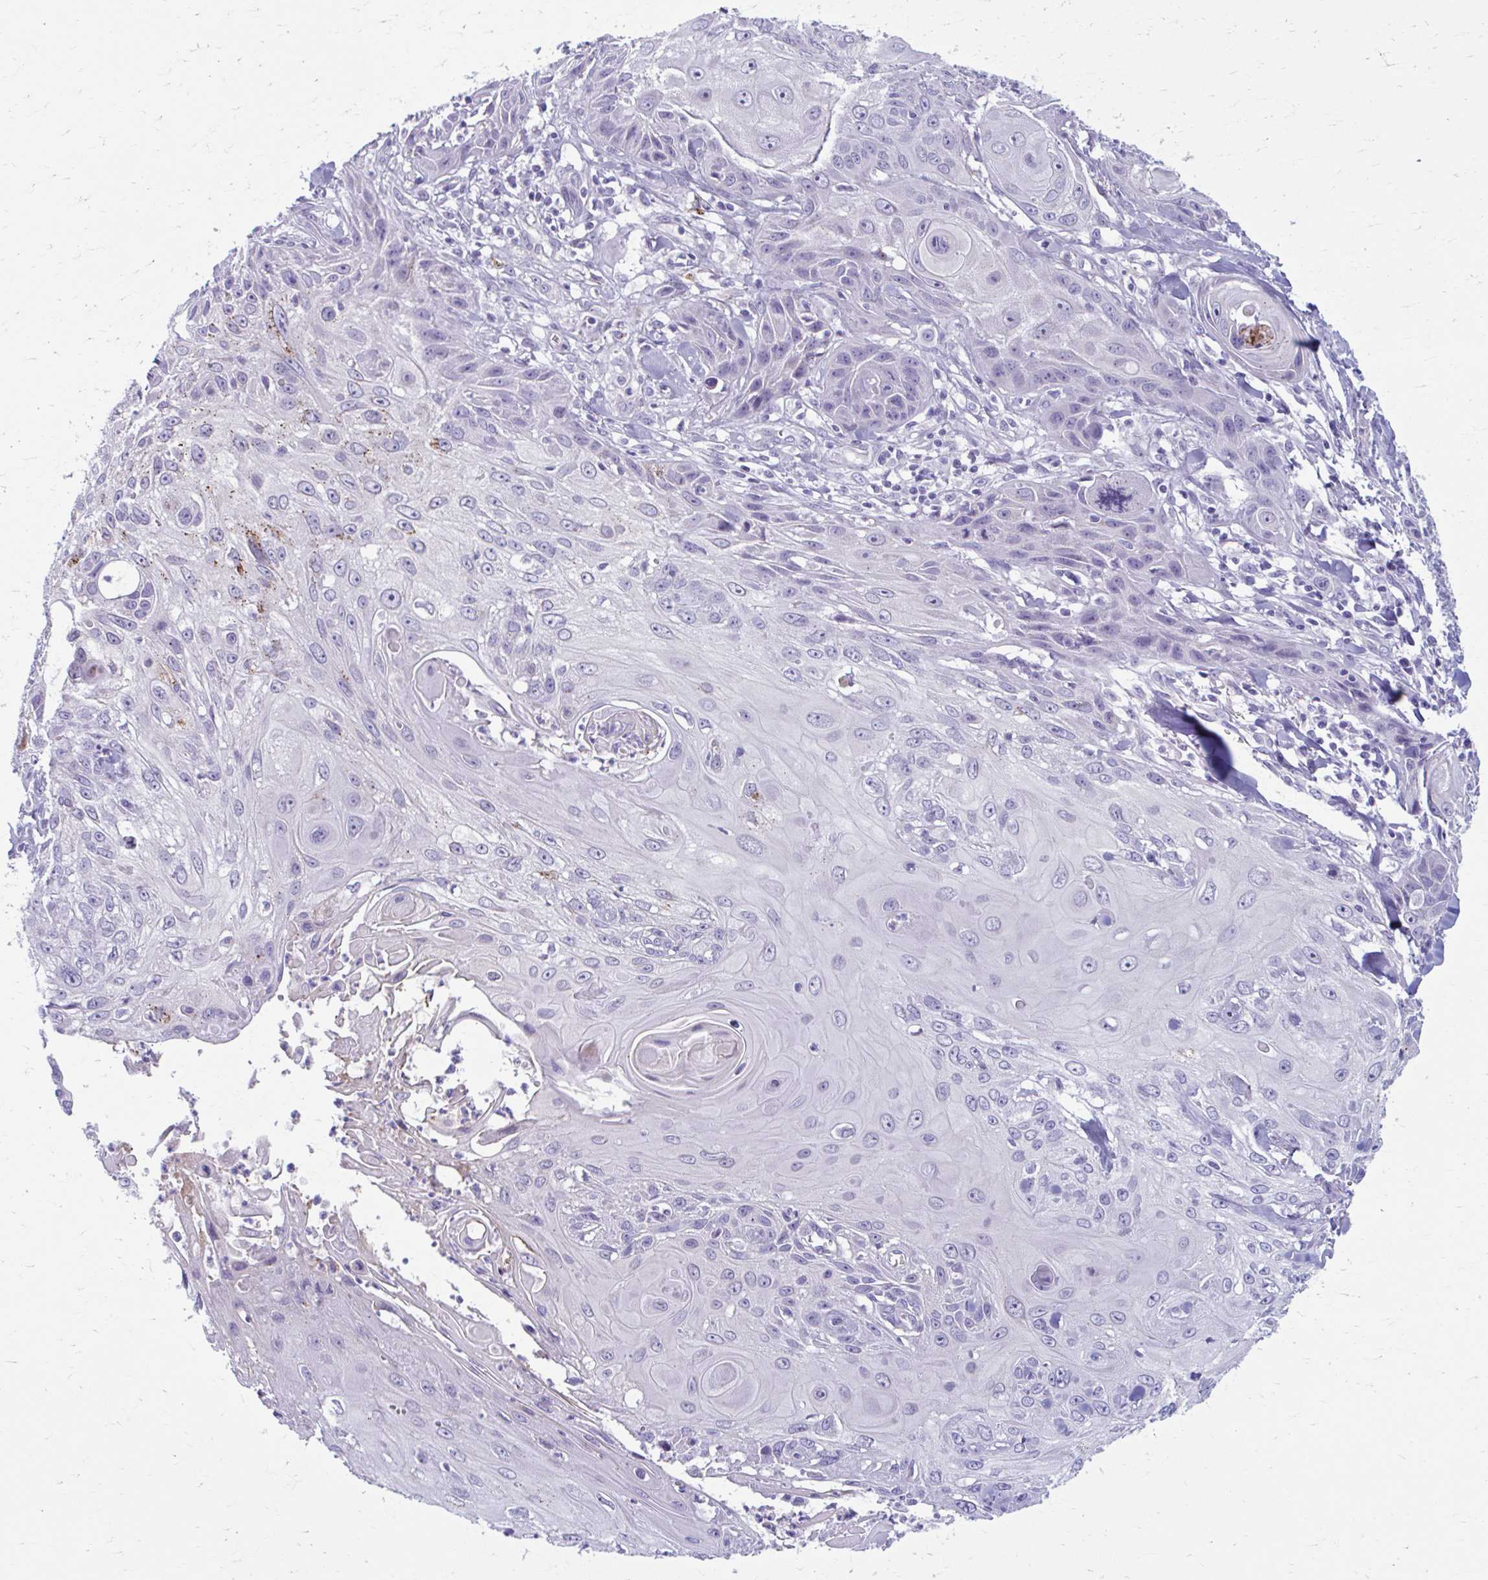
{"staining": {"intensity": "moderate", "quantity": "<25%", "location": "cytoplasmic/membranous"}, "tissue": "skin cancer", "cell_type": "Tumor cells", "image_type": "cancer", "snomed": [{"axis": "morphology", "description": "Squamous cell carcinoma, NOS"}, {"axis": "topography", "description": "Skin"}, {"axis": "topography", "description": "Vulva"}], "caption": "A micrograph of squamous cell carcinoma (skin) stained for a protein exhibits moderate cytoplasmic/membranous brown staining in tumor cells.", "gene": "C12orf71", "patient": {"sex": "female", "age": 83}}